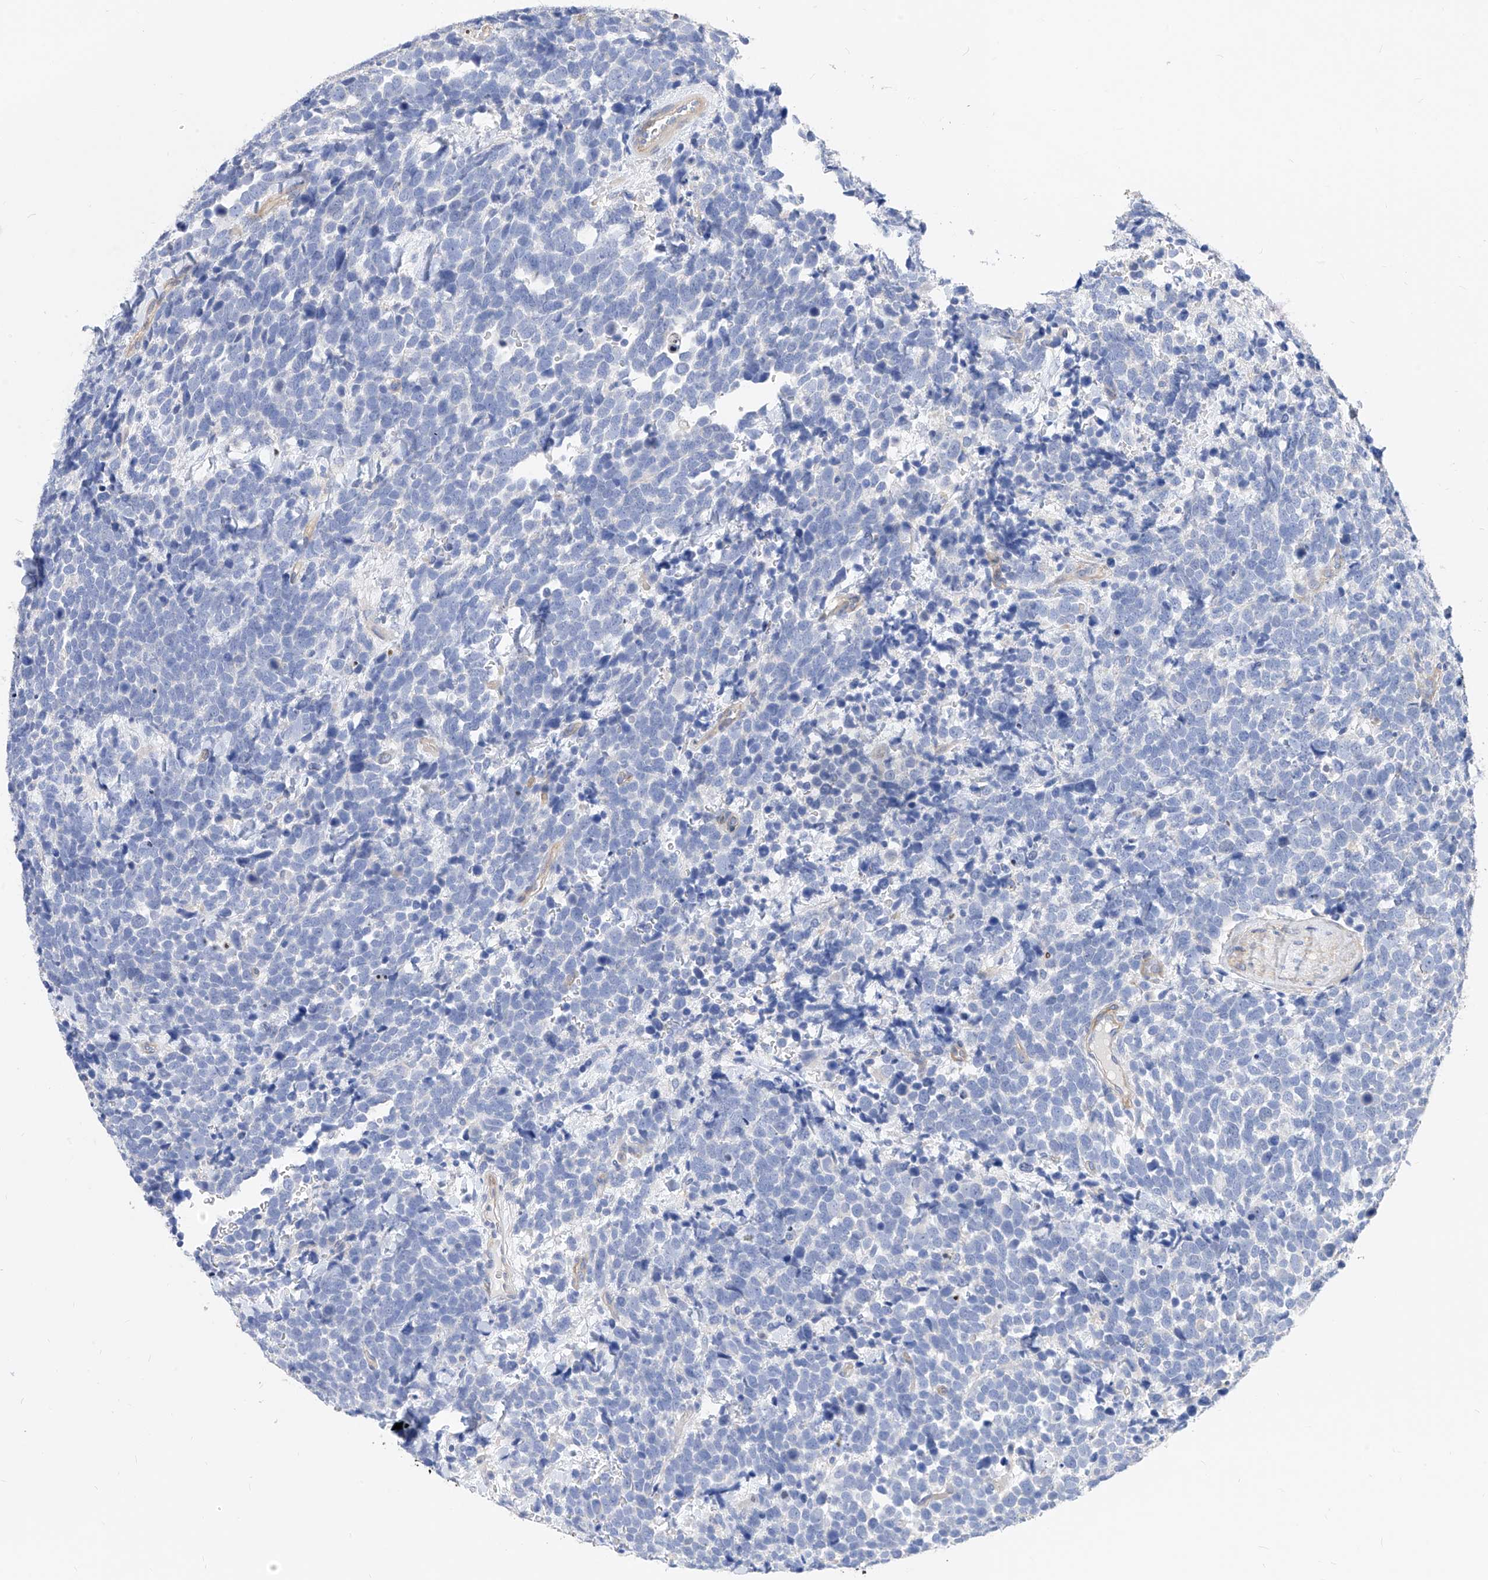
{"staining": {"intensity": "negative", "quantity": "none", "location": "none"}, "tissue": "urothelial cancer", "cell_type": "Tumor cells", "image_type": "cancer", "snomed": [{"axis": "morphology", "description": "Urothelial carcinoma, High grade"}, {"axis": "topography", "description": "Urinary bladder"}], "caption": "An immunohistochemistry (IHC) image of urothelial cancer is shown. There is no staining in tumor cells of urothelial cancer. The staining is performed using DAB (3,3'-diaminobenzidine) brown chromogen with nuclei counter-stained in using hematoxylin.", "gene": "SCGB2A1", "patient": {"sex": "female", "age": 82}}